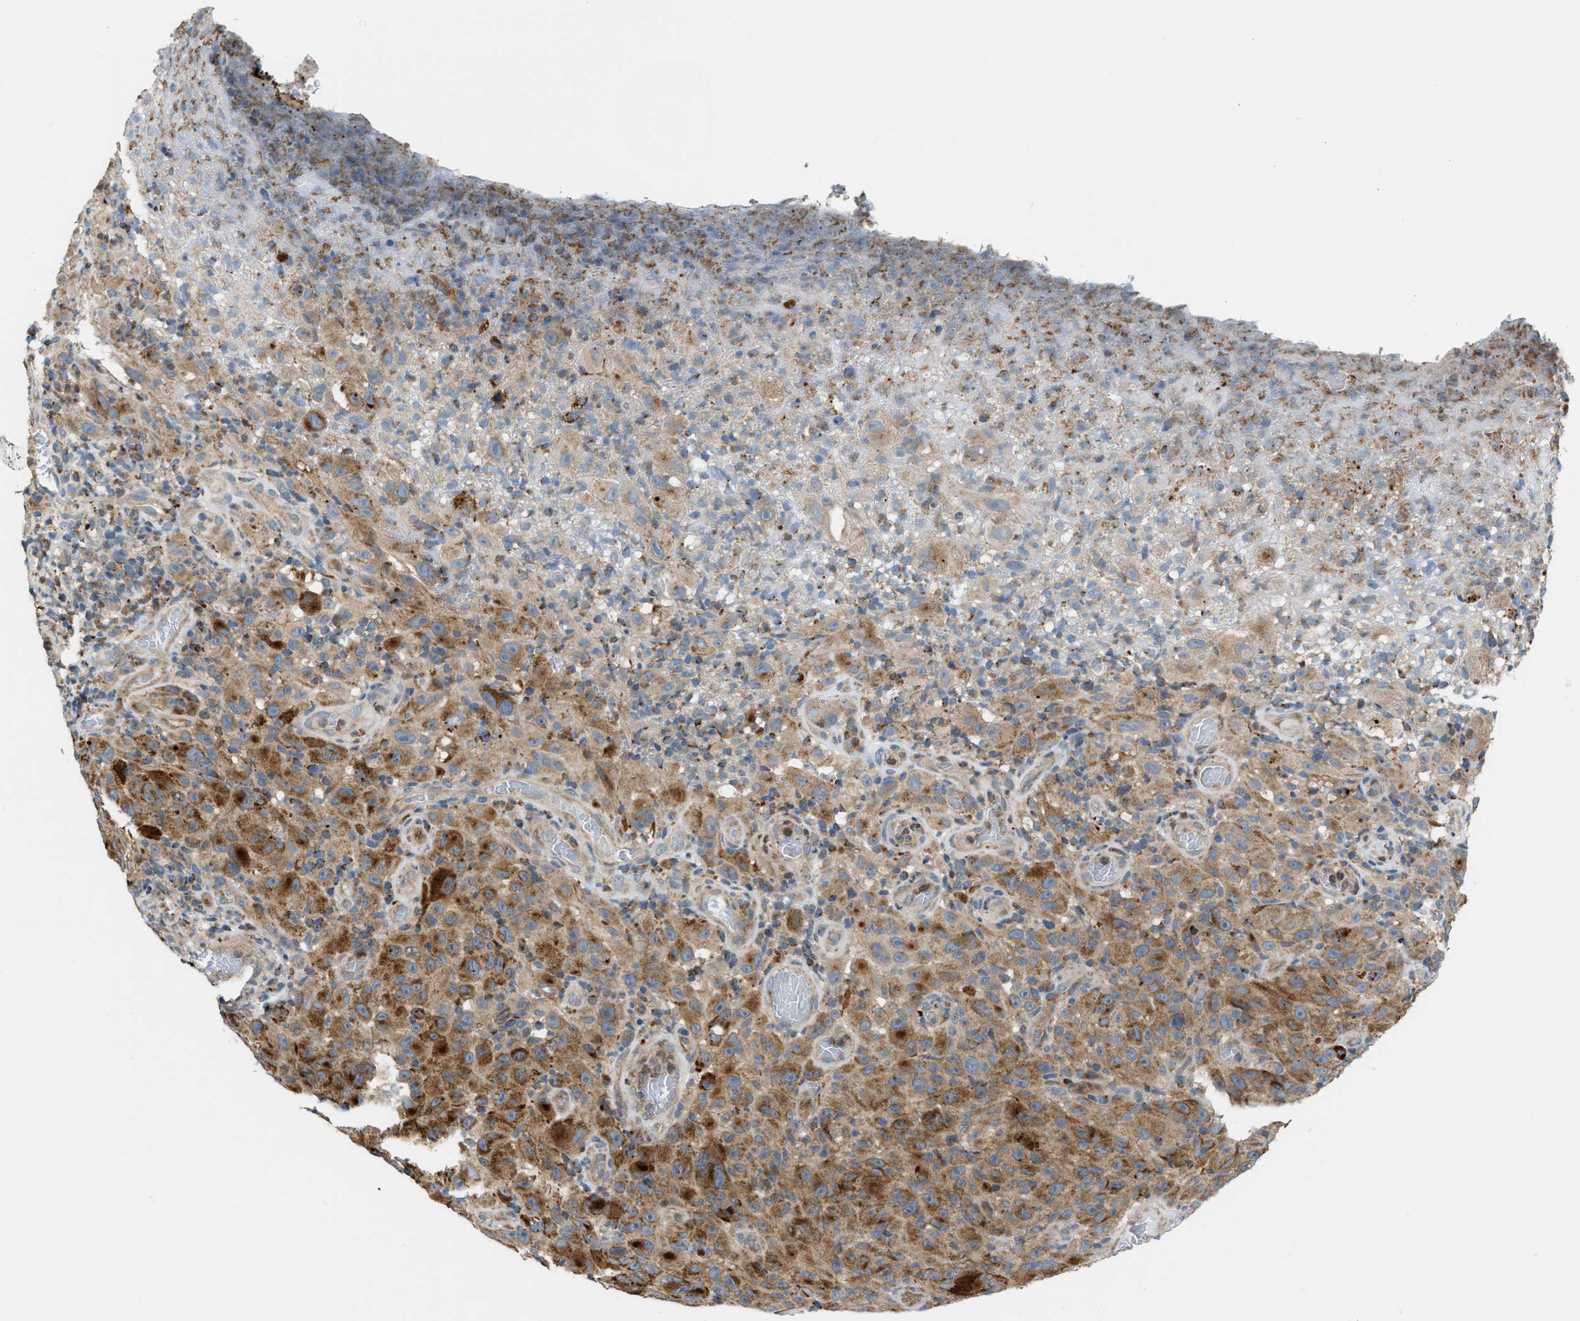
{"staining": {"intensity": "moderate", "quantity": ">75%", "location": "cytoplasmic/membranous"}, "tissue": "melanoma", "cell_type": "Tumor cells", "image_type": "cancer", "snomed": [{"axis": "morphology", "description": "Malignant melanoma, NOS"}, {"axis": "topography", "description": "Skin"}], "caption": "IHC image of neoplastic tissue: melanoma stained using immunohistochemistry displays medium levels of moderate protein expression localized specifically in the cytoplasmic/membranous of tumor cells, appearing as a cytoplasmic/membranous brown color.", "gene": "PDCL", "patient": {"sex": "female", "age": 82}}